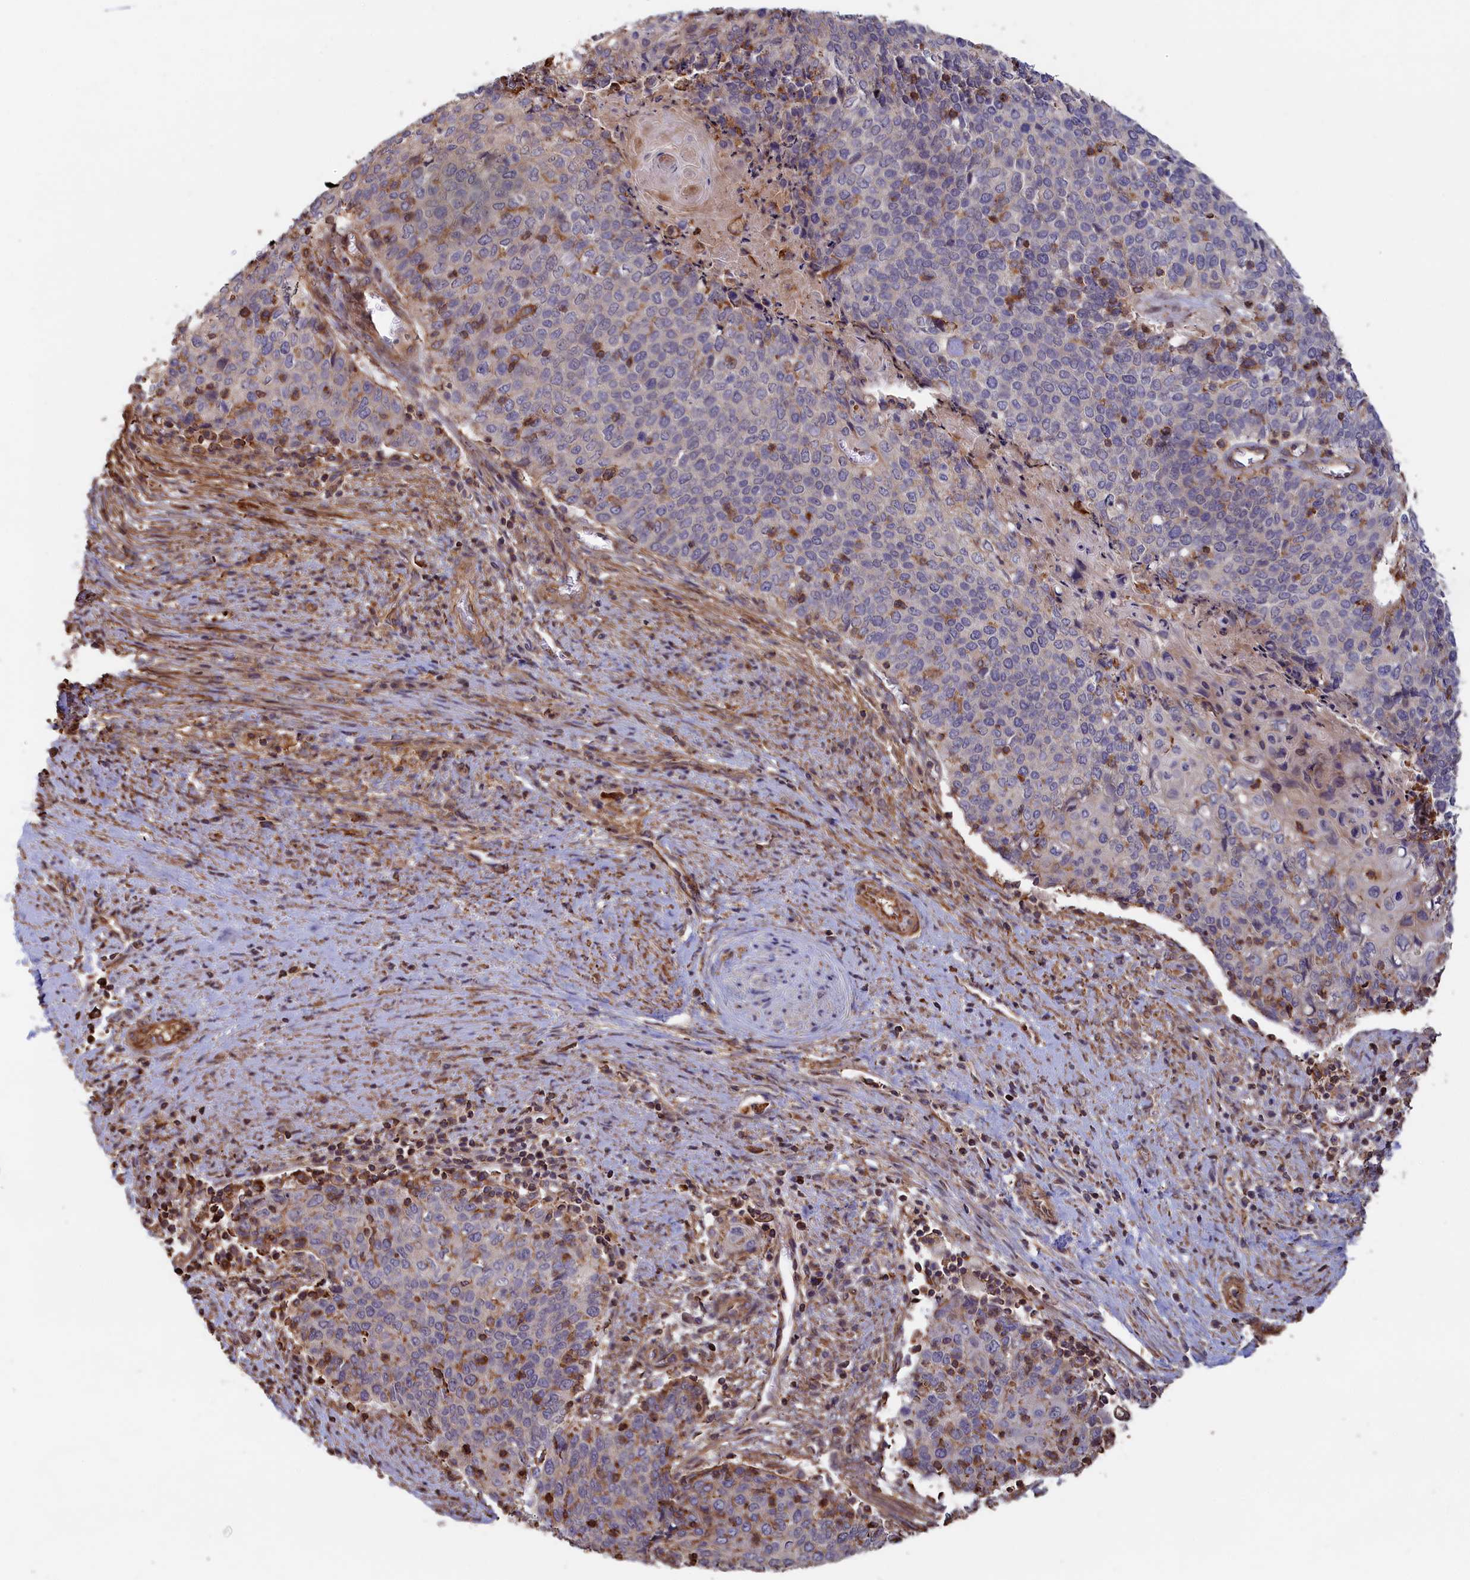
{"staining": {"intensity": "negative", "quantity": "none", "location": "none"}, "tissue": "cervical cancer", "cell_type": "Tumor cells", "image_type": "cancer", "snomed": [{"axis": "morphology", "description": "Squamous cell carcinoma, NOS"}, {"axis": "topography", "description": "Cervix"}], "caption": "Cervical squamous cell carcinoma stained for a protein using IHC reveals no expression tumor cells.", "gene": "ANKRD27", "patient": {"sex": "female", "age": 39}}